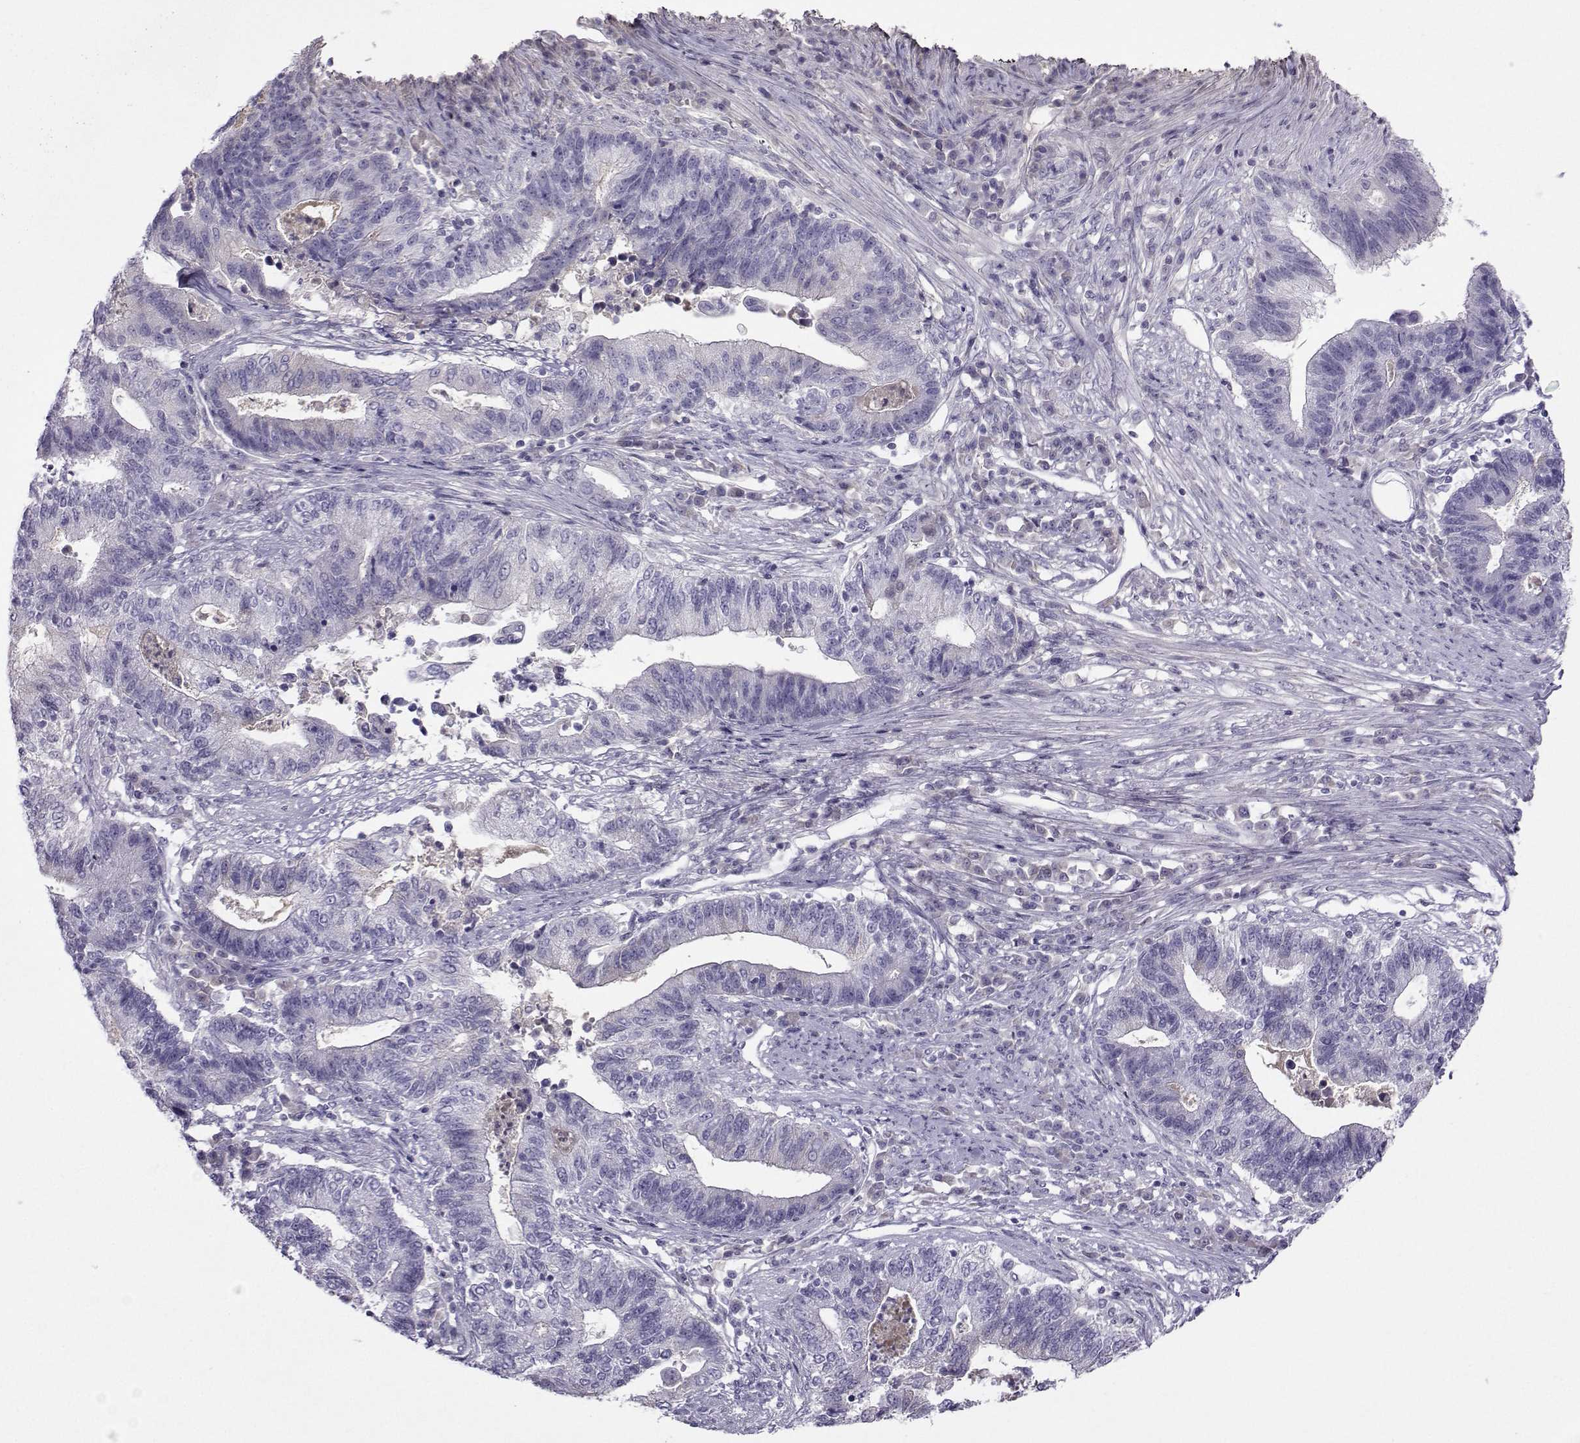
{"staining": {"intensity": "negative", "quantity": "none", "location": "none"}, "tissue": "endometrial cancer", "cell_type": "Tumor cells", "image_type": "cancer", "snomed": [{"axis": "morphology", "description": "Adenocarcinoma, NOS"}, {"axis": "topography", "description": "Uterus"}, {"axis": "topography", "description": "Endometrium"}], "caption": "A high-resolution histopathology image shows immunohistochemistry (IHC) staining of endometrial cancer, which reveals no significant staining in tumor cells.", "gene": "ARMC2", "patient": {"sex": "female", "age": 54}}